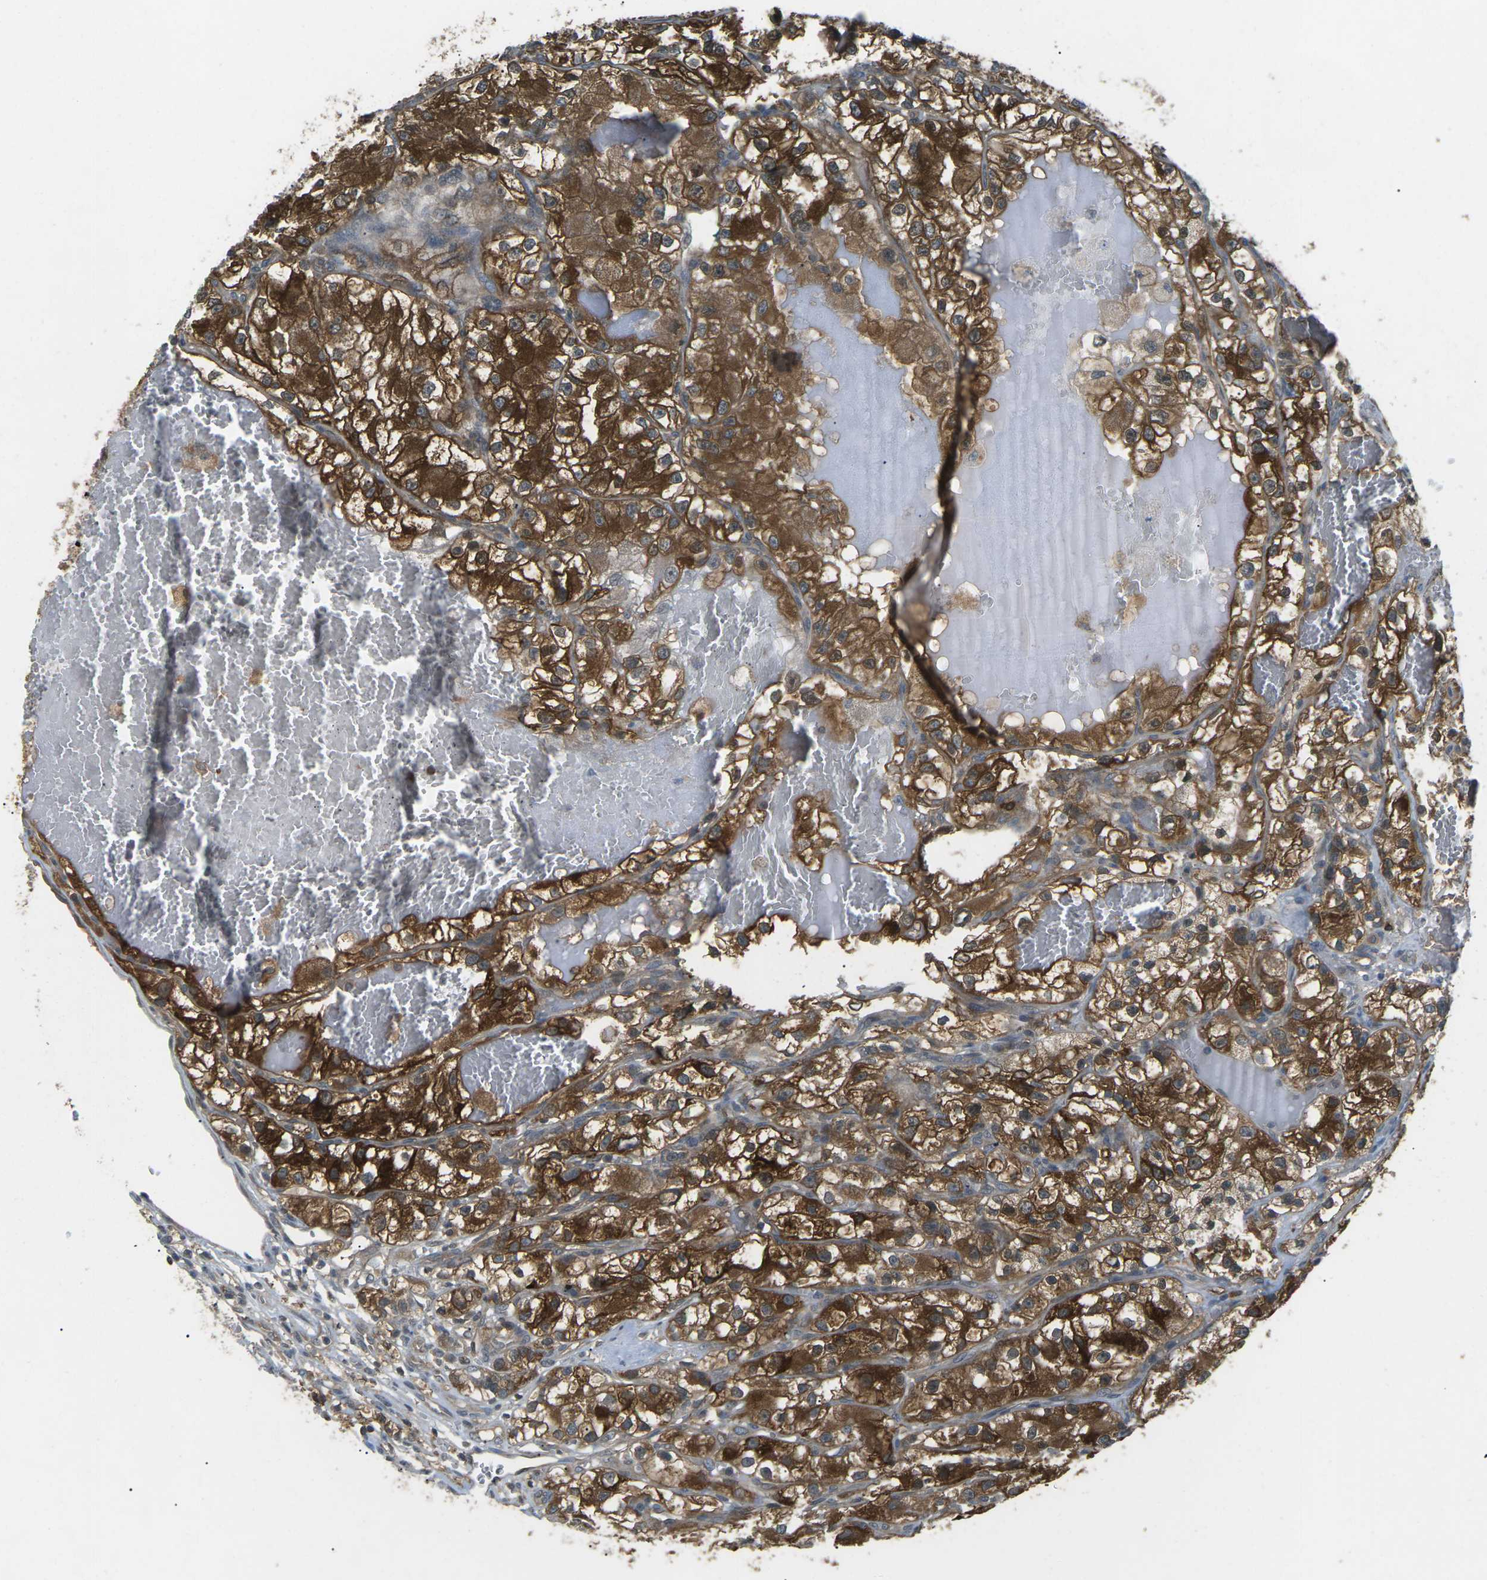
{"staining": {"intensity": "strong", "quantity": "25%-75%", "location": "cytoplasmic/membranous"}, "tissue": "renal cancer", "cell_type": "Tumor cells", "image_type": "cancer", "snomed": [{"axis": "morphology", "description": "Adenocarcinoma, NOS"}, {"axis": "topography", "description": "Kidney"}], "caption": "Renal cancer was stained to show a protein in brown. There is high levels of strong cytoplasmic/membranous staining in about 25%-75% of tumor cells. (Stains: DAB (3,3'-diaminobenzidine) in brown, nuclei in blue, Microscopy: brightfield microscopy at high magnification).", "gene": "PIEZO2", "patient": {"sex": "female", "age": 57}}